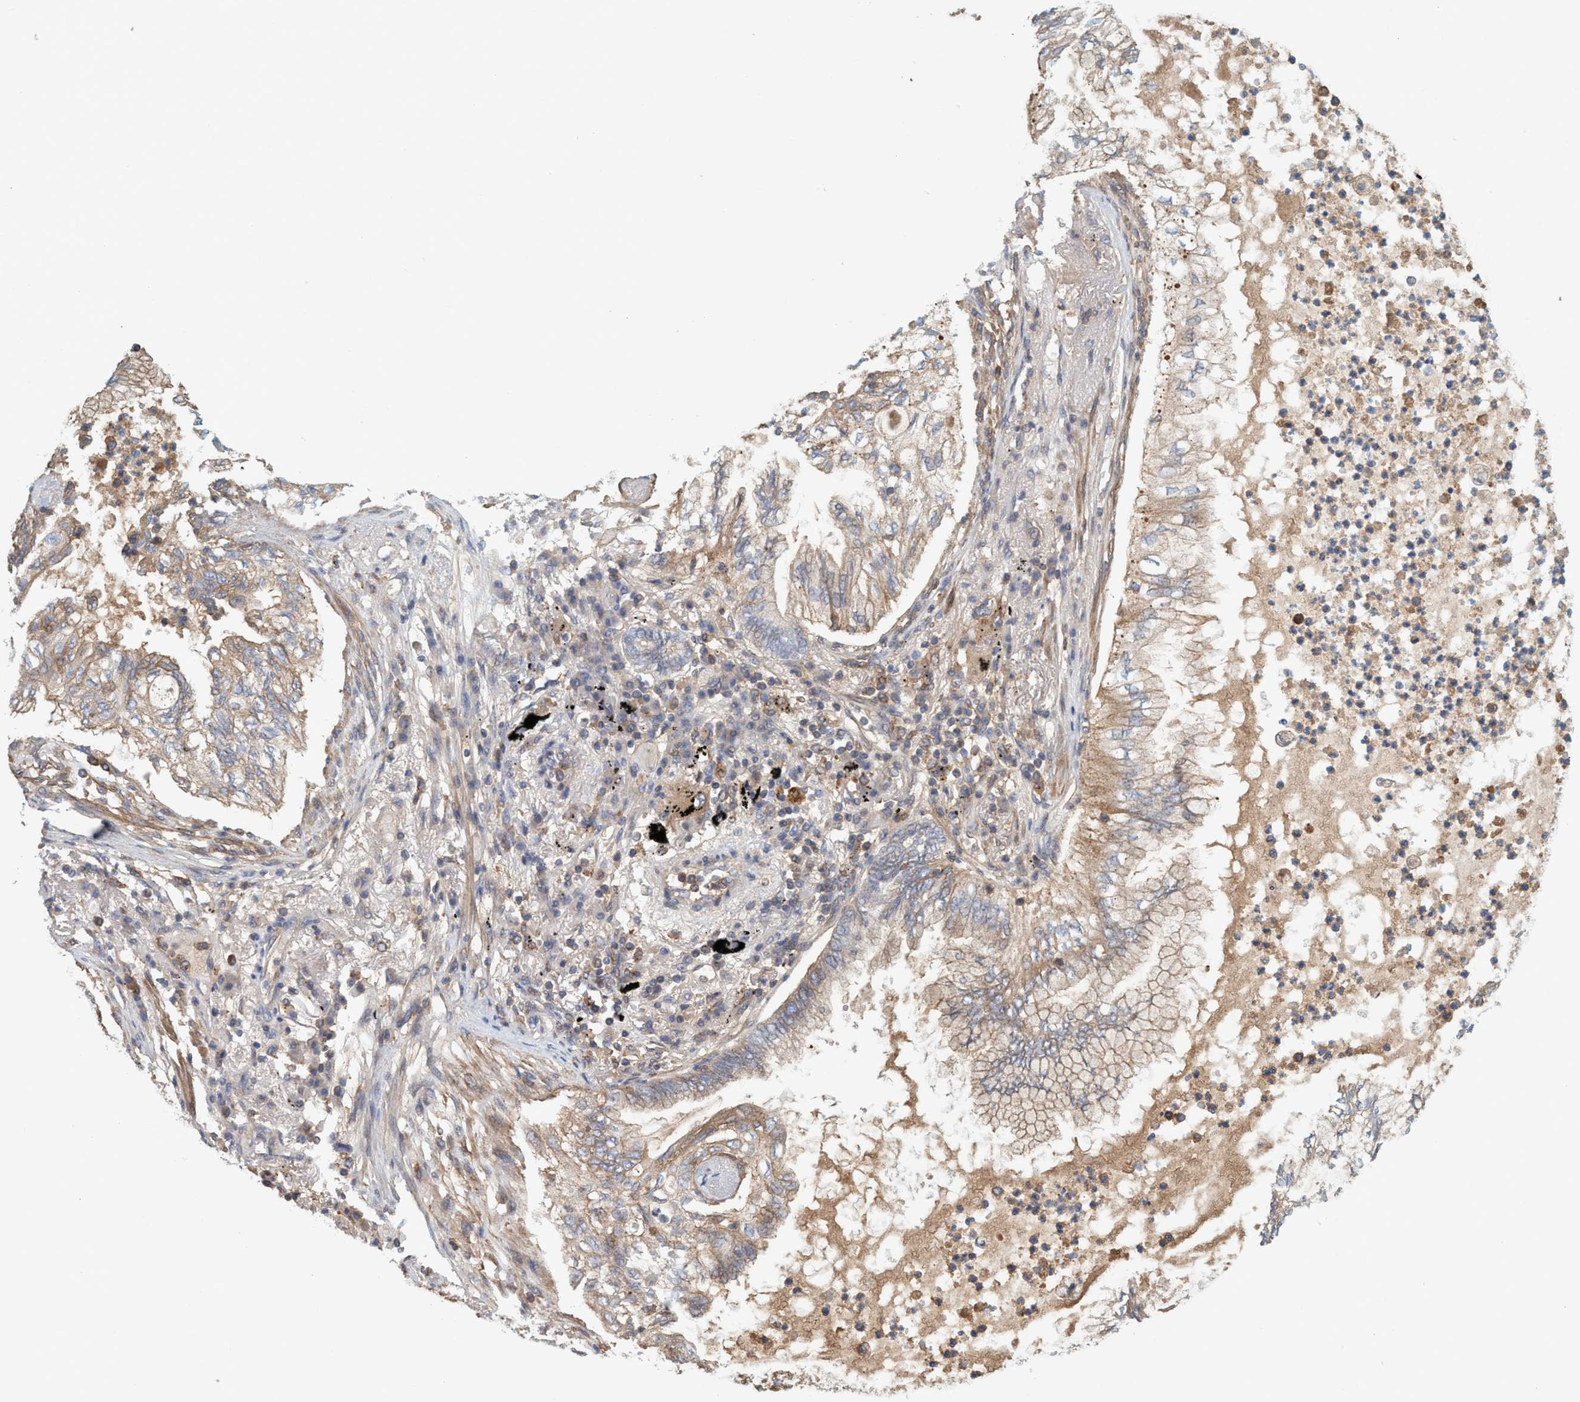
{"staining": {"intensity": "weak", "quantity": "<25%", "location": "cytoplasmic/membranous"}, "tissue": "lung cancer", "cell_type": "Tumor cells", "image_type": "cancer", "snomed": [{"axis": "morphology", "description": "Normal tissue, NOS"}, {"axis": "morphology", "description": "Adenocarcinoma, NOS"}, {"axis": "topography", "description": "Bronchus"}, {"axis": "topography", "description": "Lung"}], "caption": "A high-resolution photomicrograph shows immunohistochemistry (IHC) staining of adenocarcinoma (lung), which reveals no significant positivity in tumor cells. Brightfield microscopy of immunohistochemistry (IHC) stained with DAB (3,3'-diaminobenzidine) (brown) and hematoxylin (blue), captured at high magnification.", "gene": "SPECC1", "patient": {"sex": "female", "age": 70}}